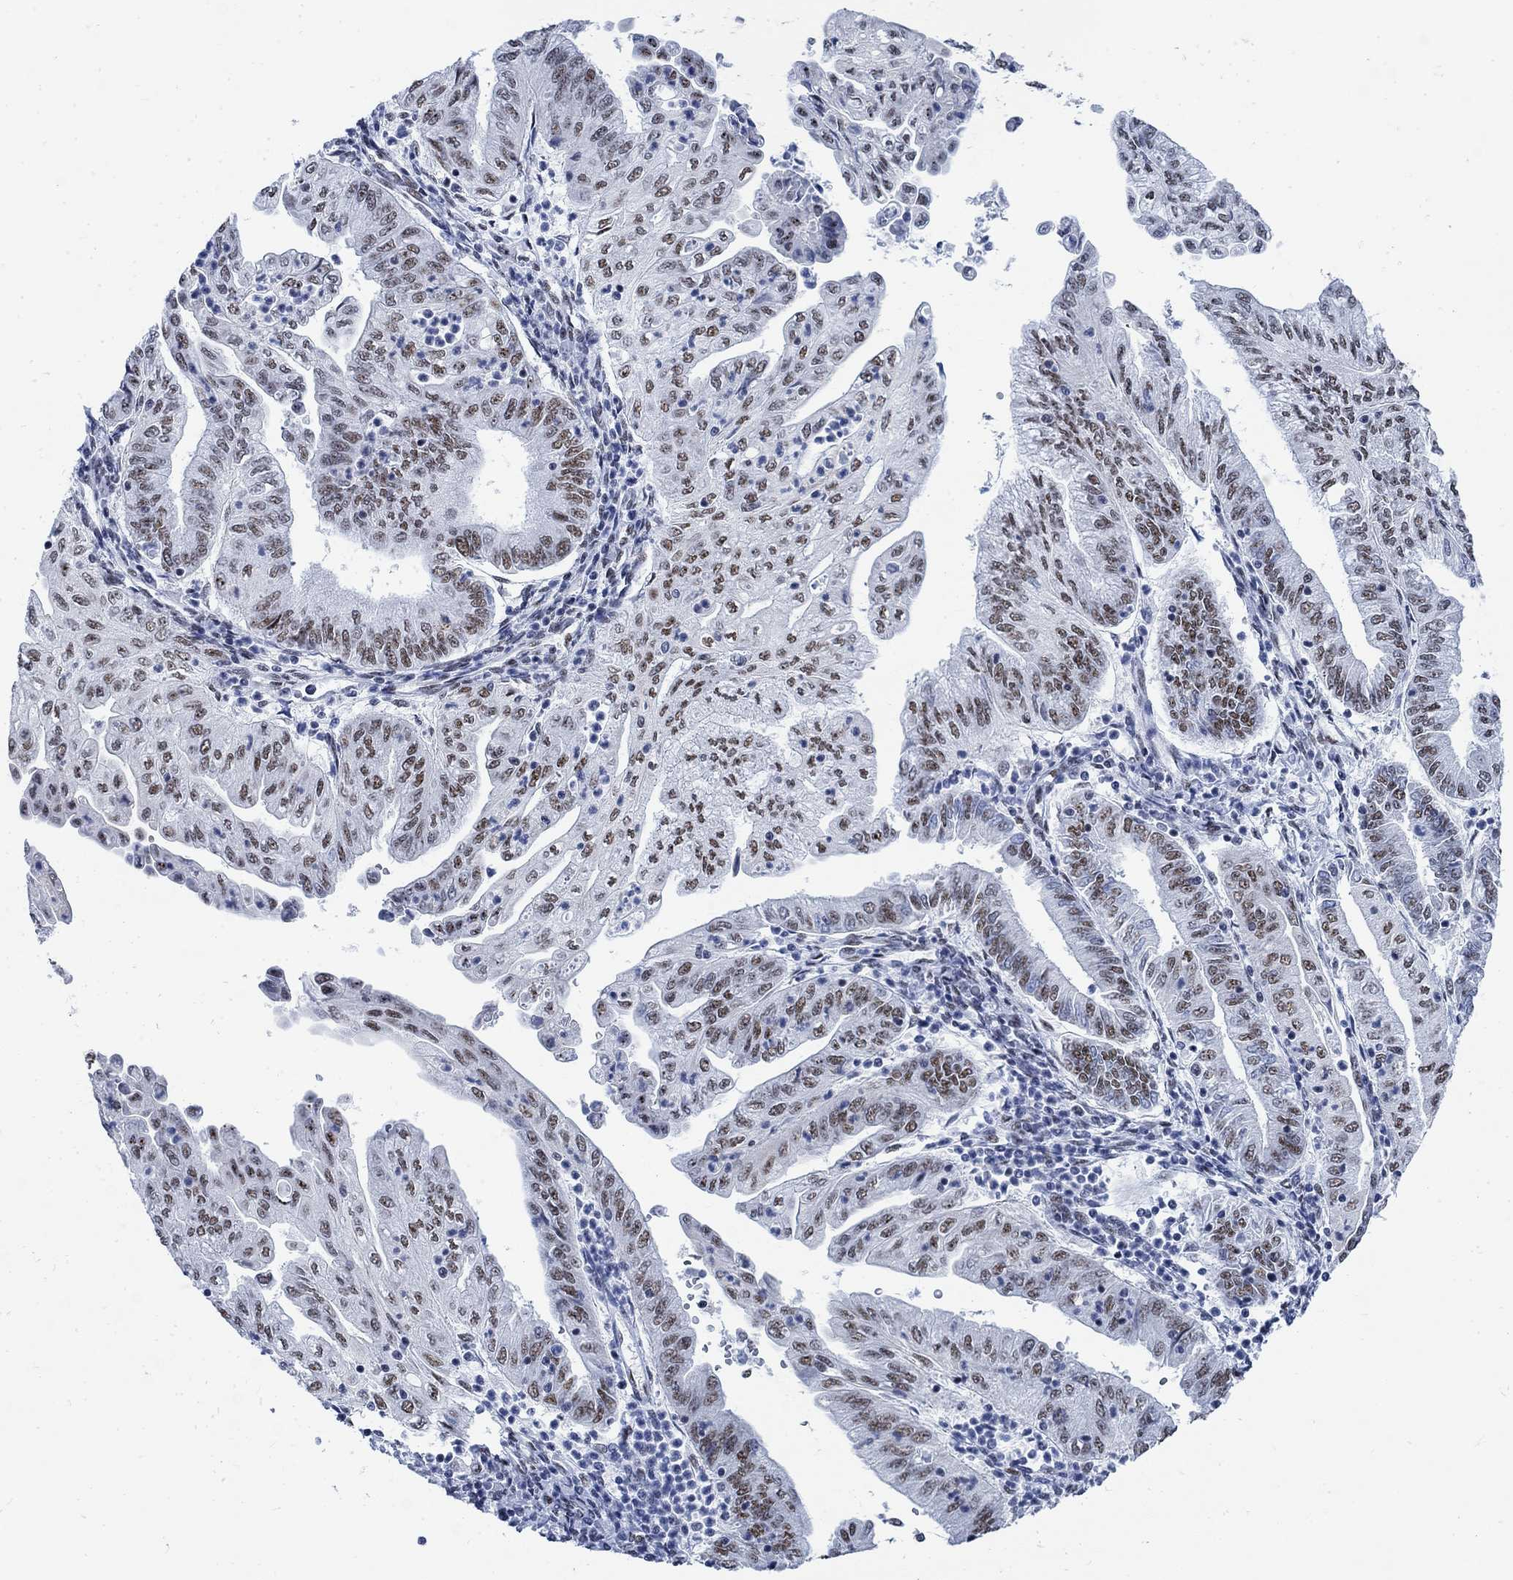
{"staining": {"intensity": "moderate", "quantity": "25%-75%", "location": "nuclear"}, "tissue": "endometrial cancer", "cell_type": "Tumor cells", "image_type": "cancer", "snomed": [{"axis": "morphology", "description": "Adenocarcinoma, NOS"}, {"axis": "topography", "description": "Endometrium"}], "caption": "Approximately 25%-75% of tumor cells in human endometrial adenocarcinoma demonstrate moderate nuclear protein positivity as visualized by brown immunohistochemical staining.", "gene": "DLK1", "patient": {"sex": "female", "age": 55}}